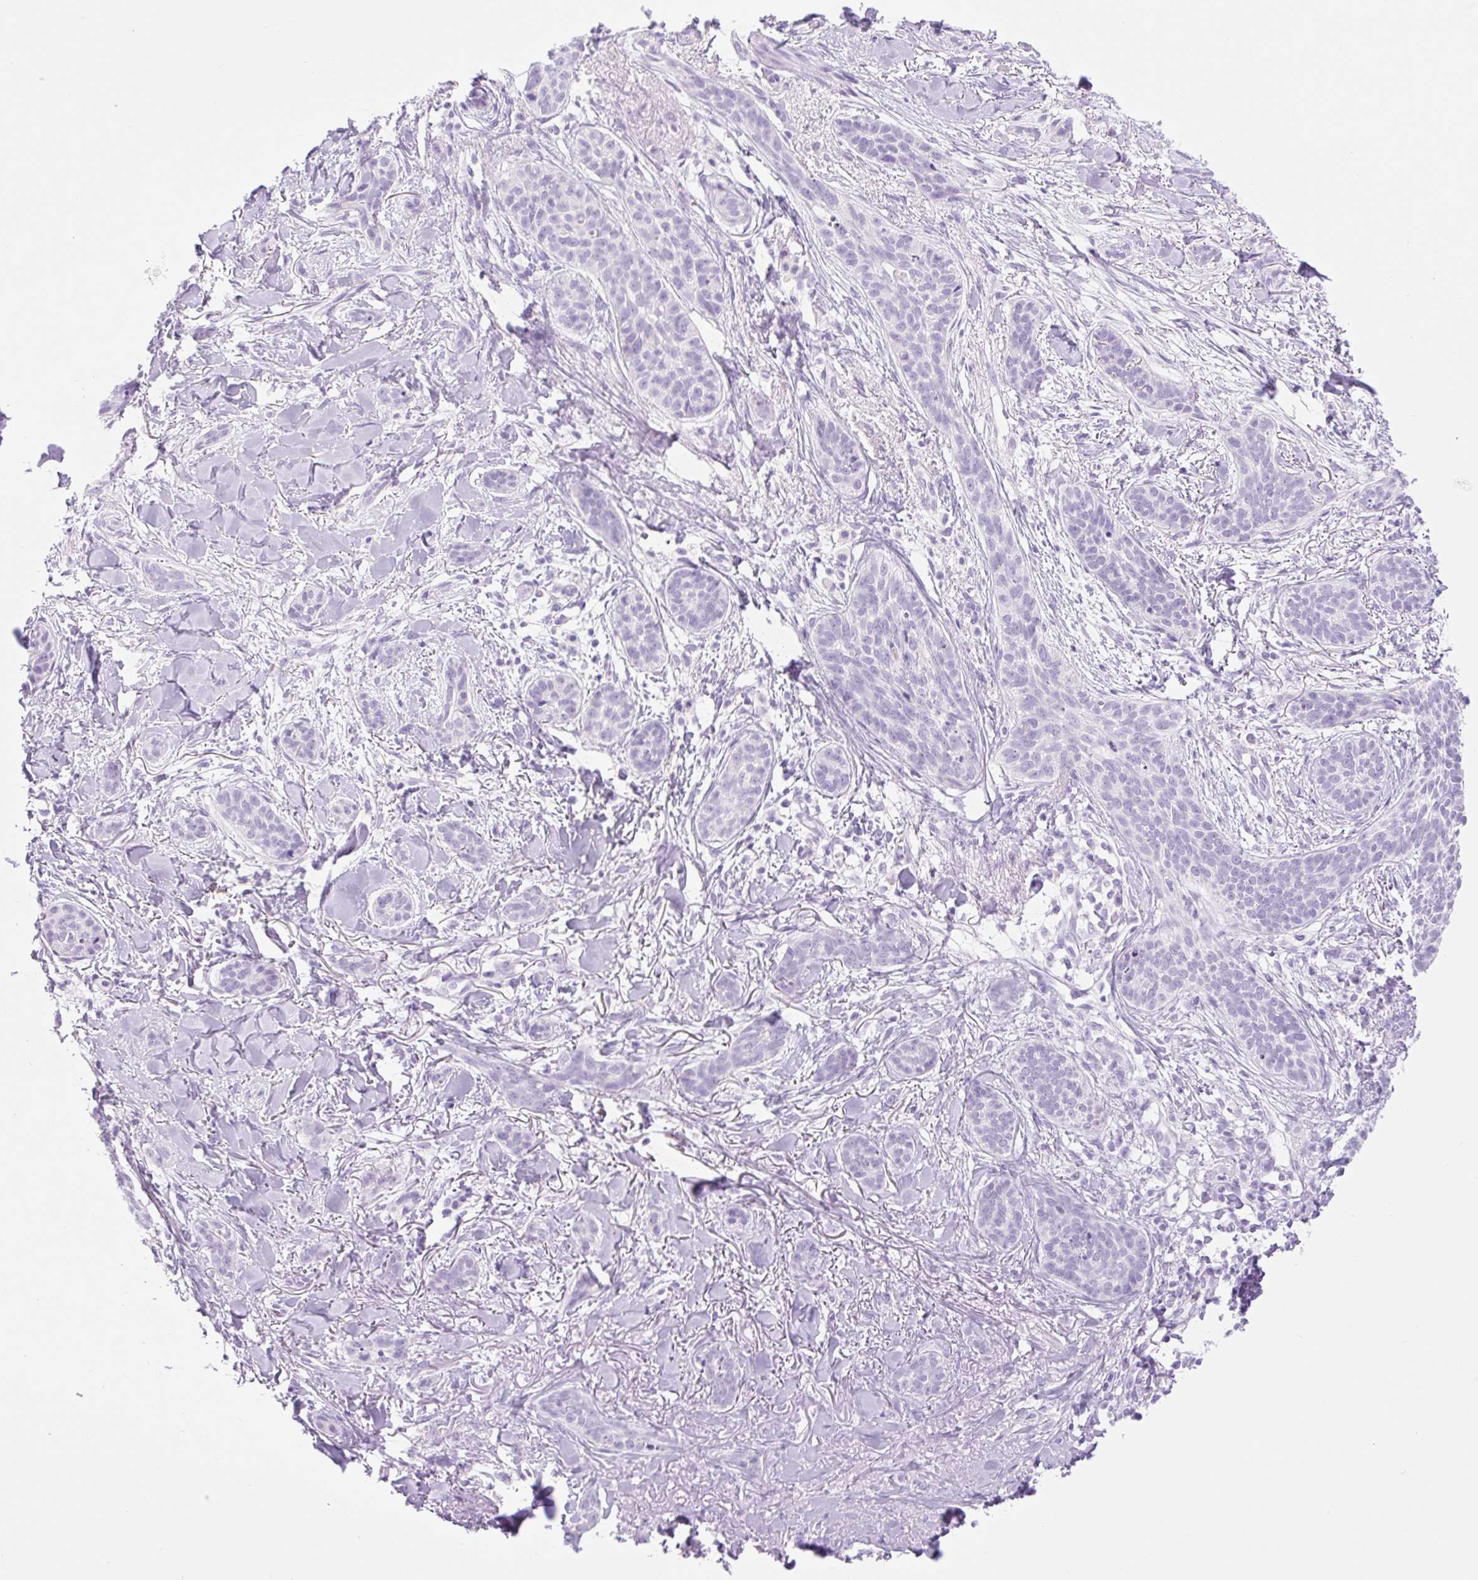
{"staining": {"intensity": "negative", "quantity": "none", "location": "none"}, "tissue": "skin cancer", "cell_type": "Tumor cells", "image_type": "cancer", "snomed": [{"axis": "morphology", "description": "Basal cell carcinoma"}, {"axis": "topography", "description": "Skin"}], "caption": "Skin basal cell carcinoma was stained to show a protein in brown. There is no significant positivity in tumor cells.", "gene": "SLC25A40", "patient": {"sex": "male", "age": 52}}